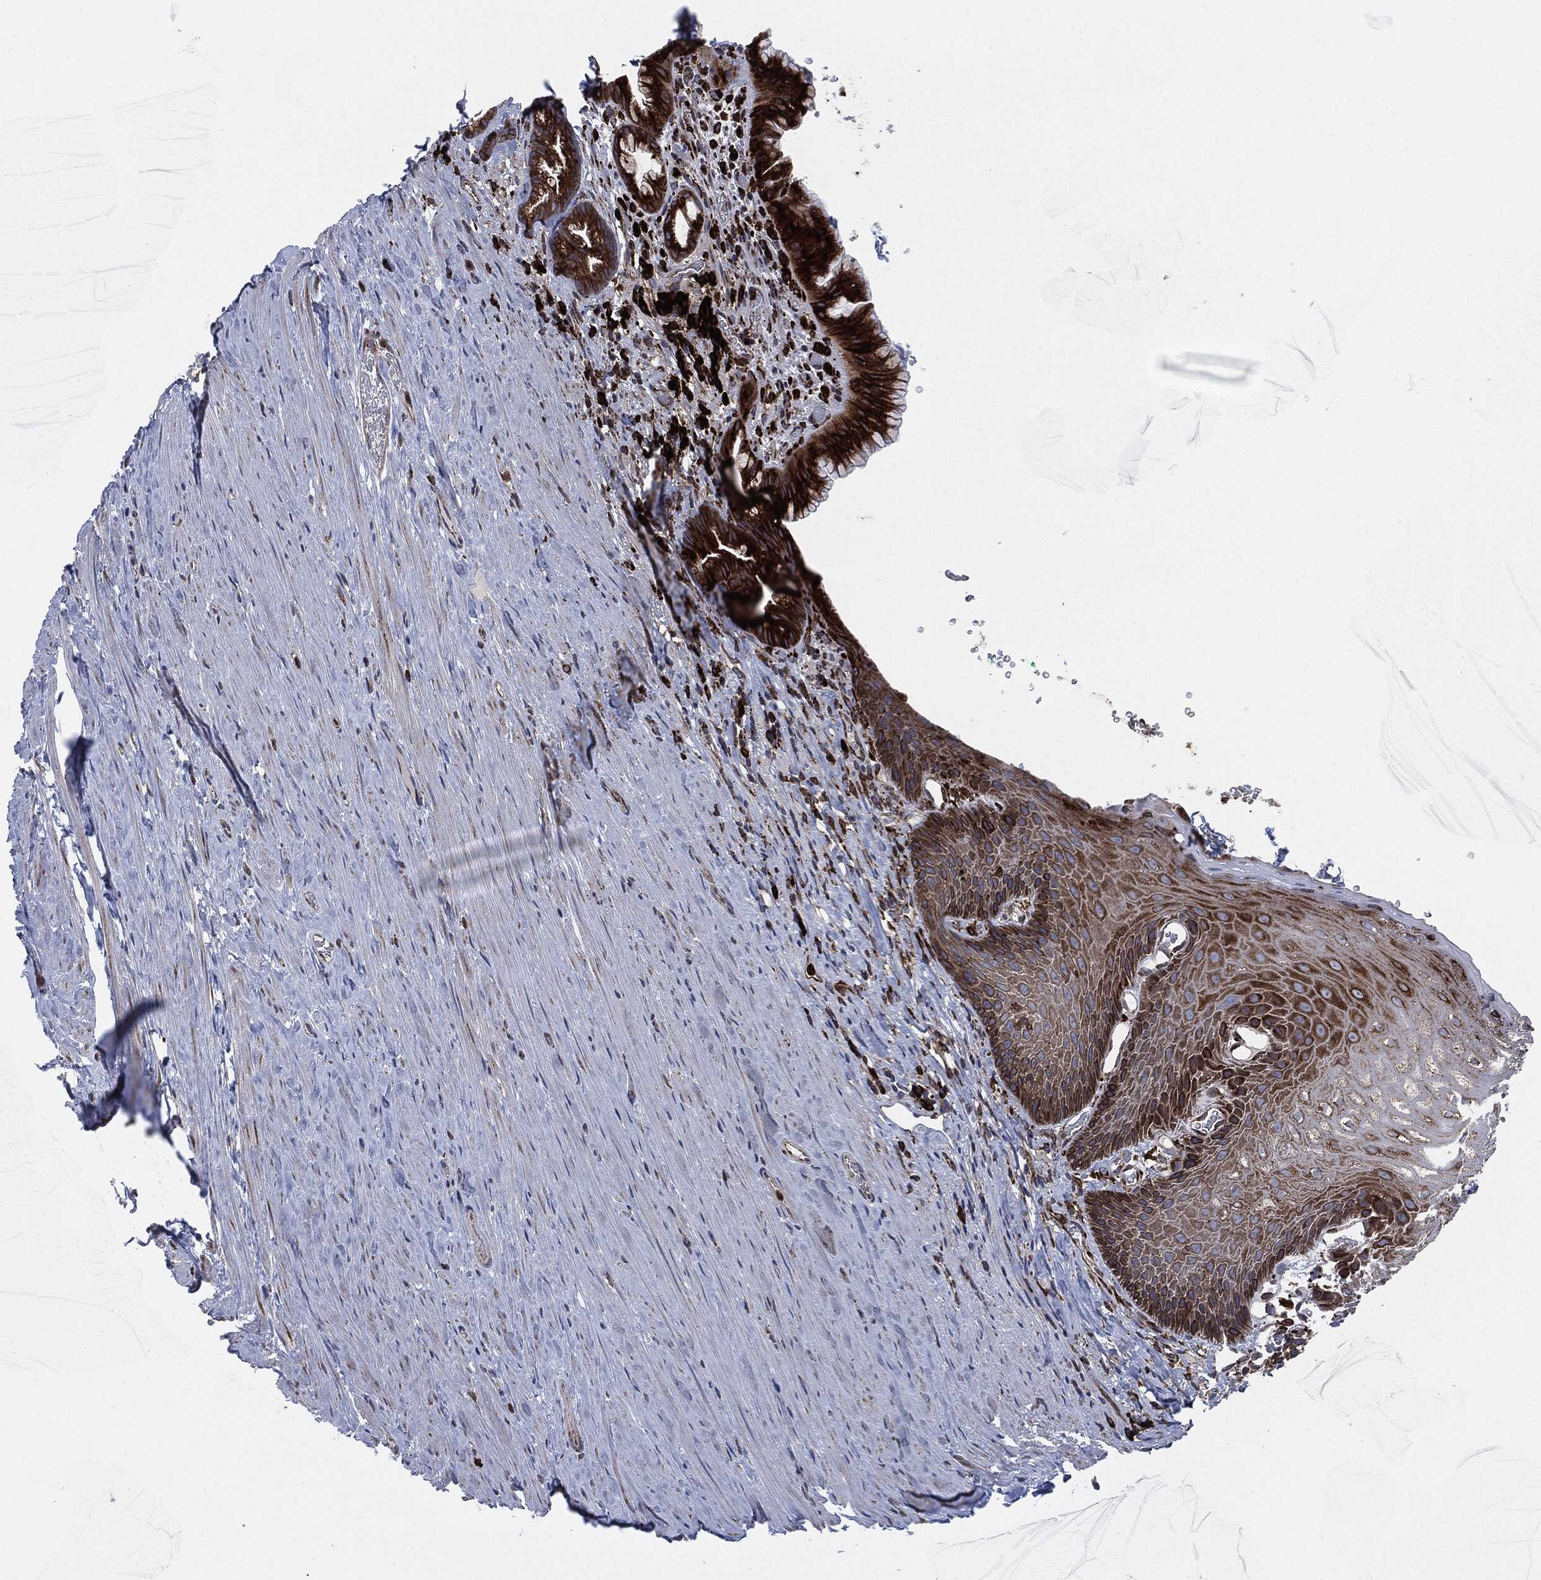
{"staining": {"intensity": "strong", "quantity": "<25%", "location": "cytoplasmic/membranous"}, "tissue": "esophagus", "cell_type": "Squamous epithelial cells", "image_type": "normal", "snomed": [{"axis": "morphology", "description": "Normal tissue, NOS"}, {"axis": "topography", "description": "Esophagus"}], "caption": "Protein positivity by immunohistochemistry reveals strong cytoplasmic/membranous staining in about <25% of squamous epithelial cells in unremarkable esophagus. Nuclei are stained in blue.", "gene": "CALR", "patient": {"sex": "male", "age": 64}}